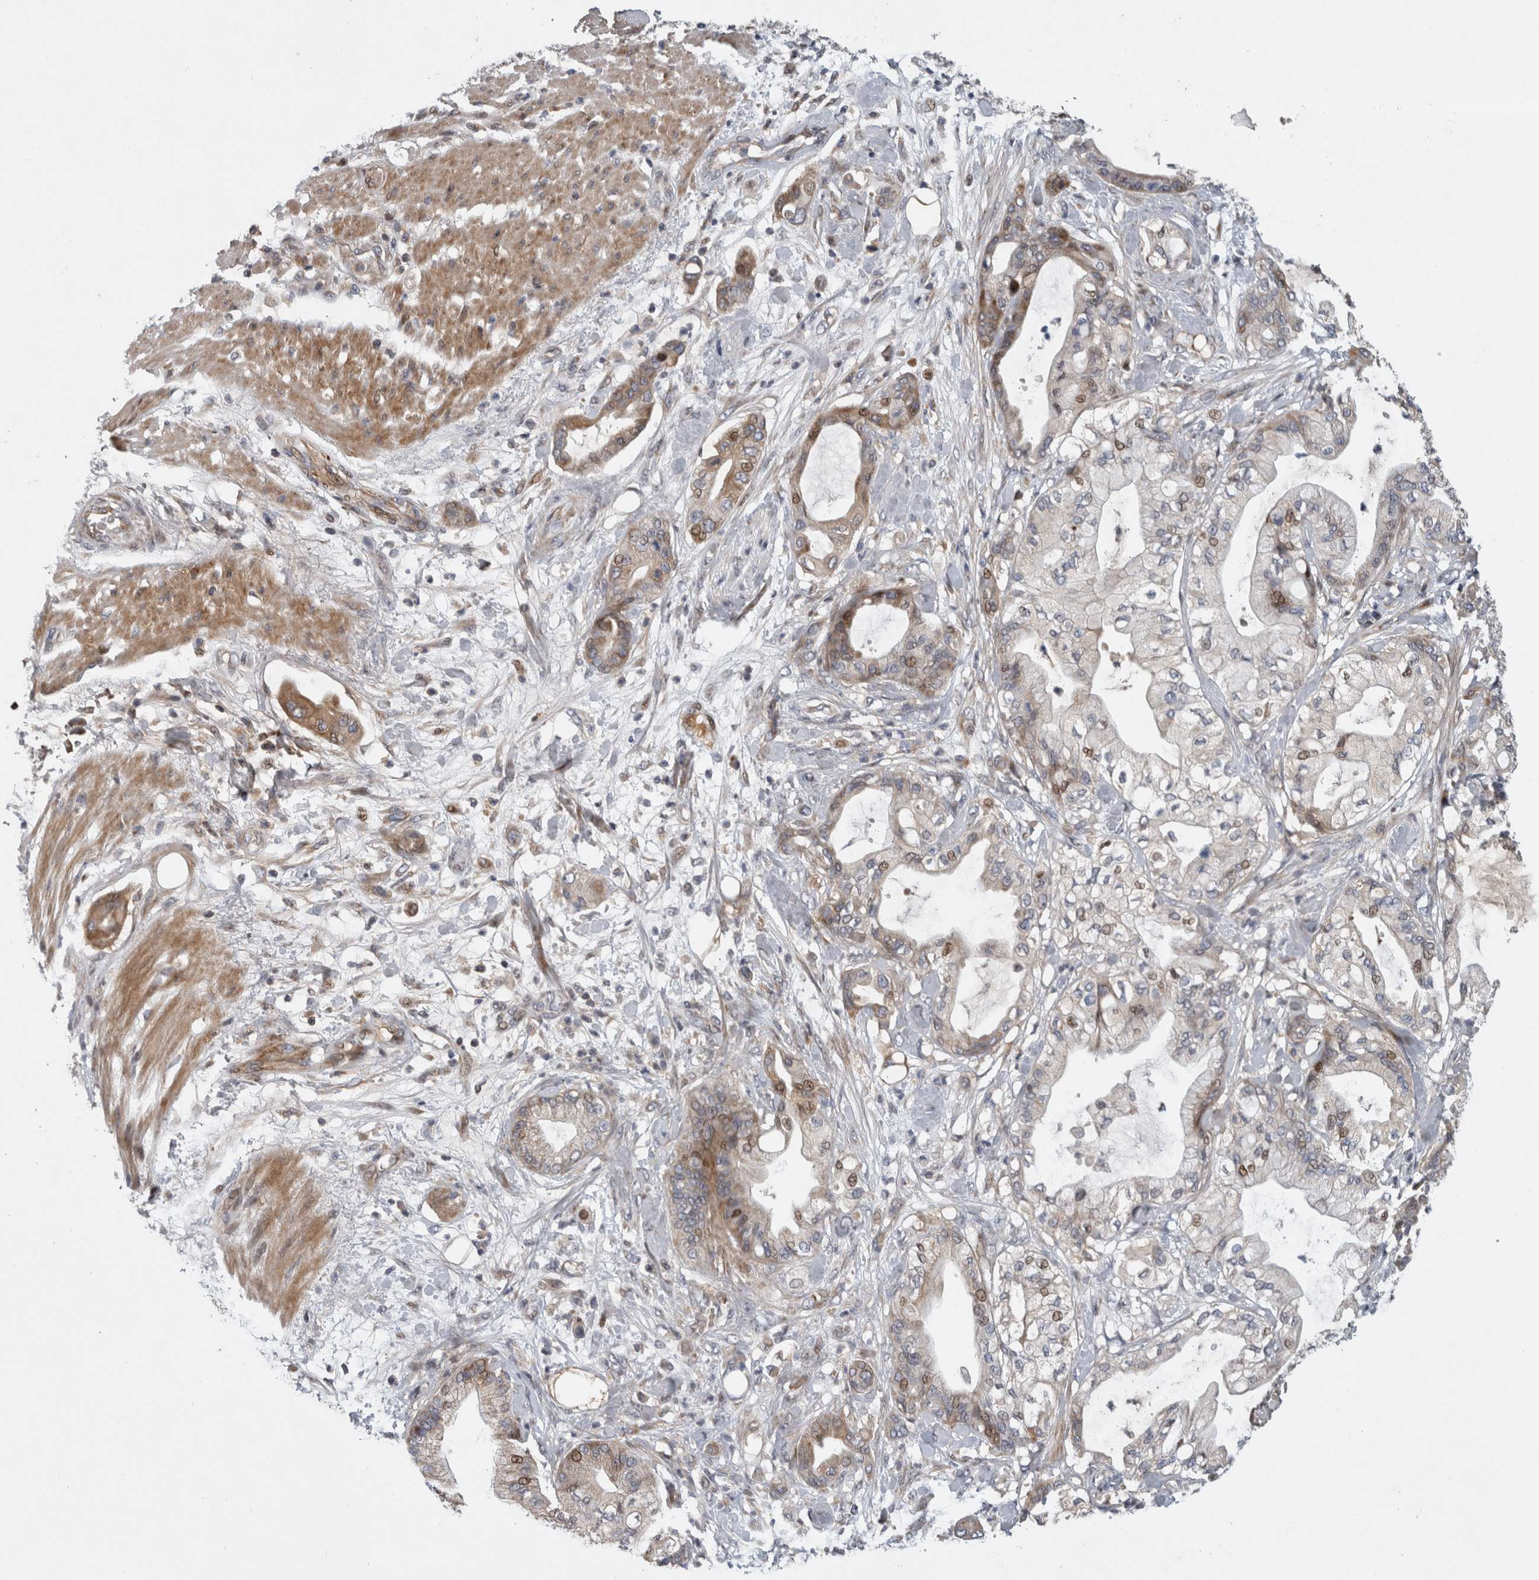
{"staining": {"intensity": "moderate", "quantity": "25%-75%", "location": "cytoplasmic/membranous,nuclear"}, "tissue": "pancreatic cancer", "cell_type": "Tumor cells", "image_type": "cancer", "snomed": [{"axis": "morphology", "description": "Adenocarcinoma, NOS"}, {"axis": "morphology", "description": "Adenocarcinoma, metastatic, NOS"}, {"axis": "topography", "description": "Lymph node"}, {"axis": "topography", "description": "Pancreas"}, {"axis": "topography", "description": "Duodenum"}], "caption": "Adenocarcinoma (pancreatic) was stained to show a protein in brown. There is medium levels of moderate cytoplasmic/membranous and nuclear staining in approximately 25%-75% of tumor cells.", "gene": "RBM48", "patient": {"sex": "female", "age": 64}}